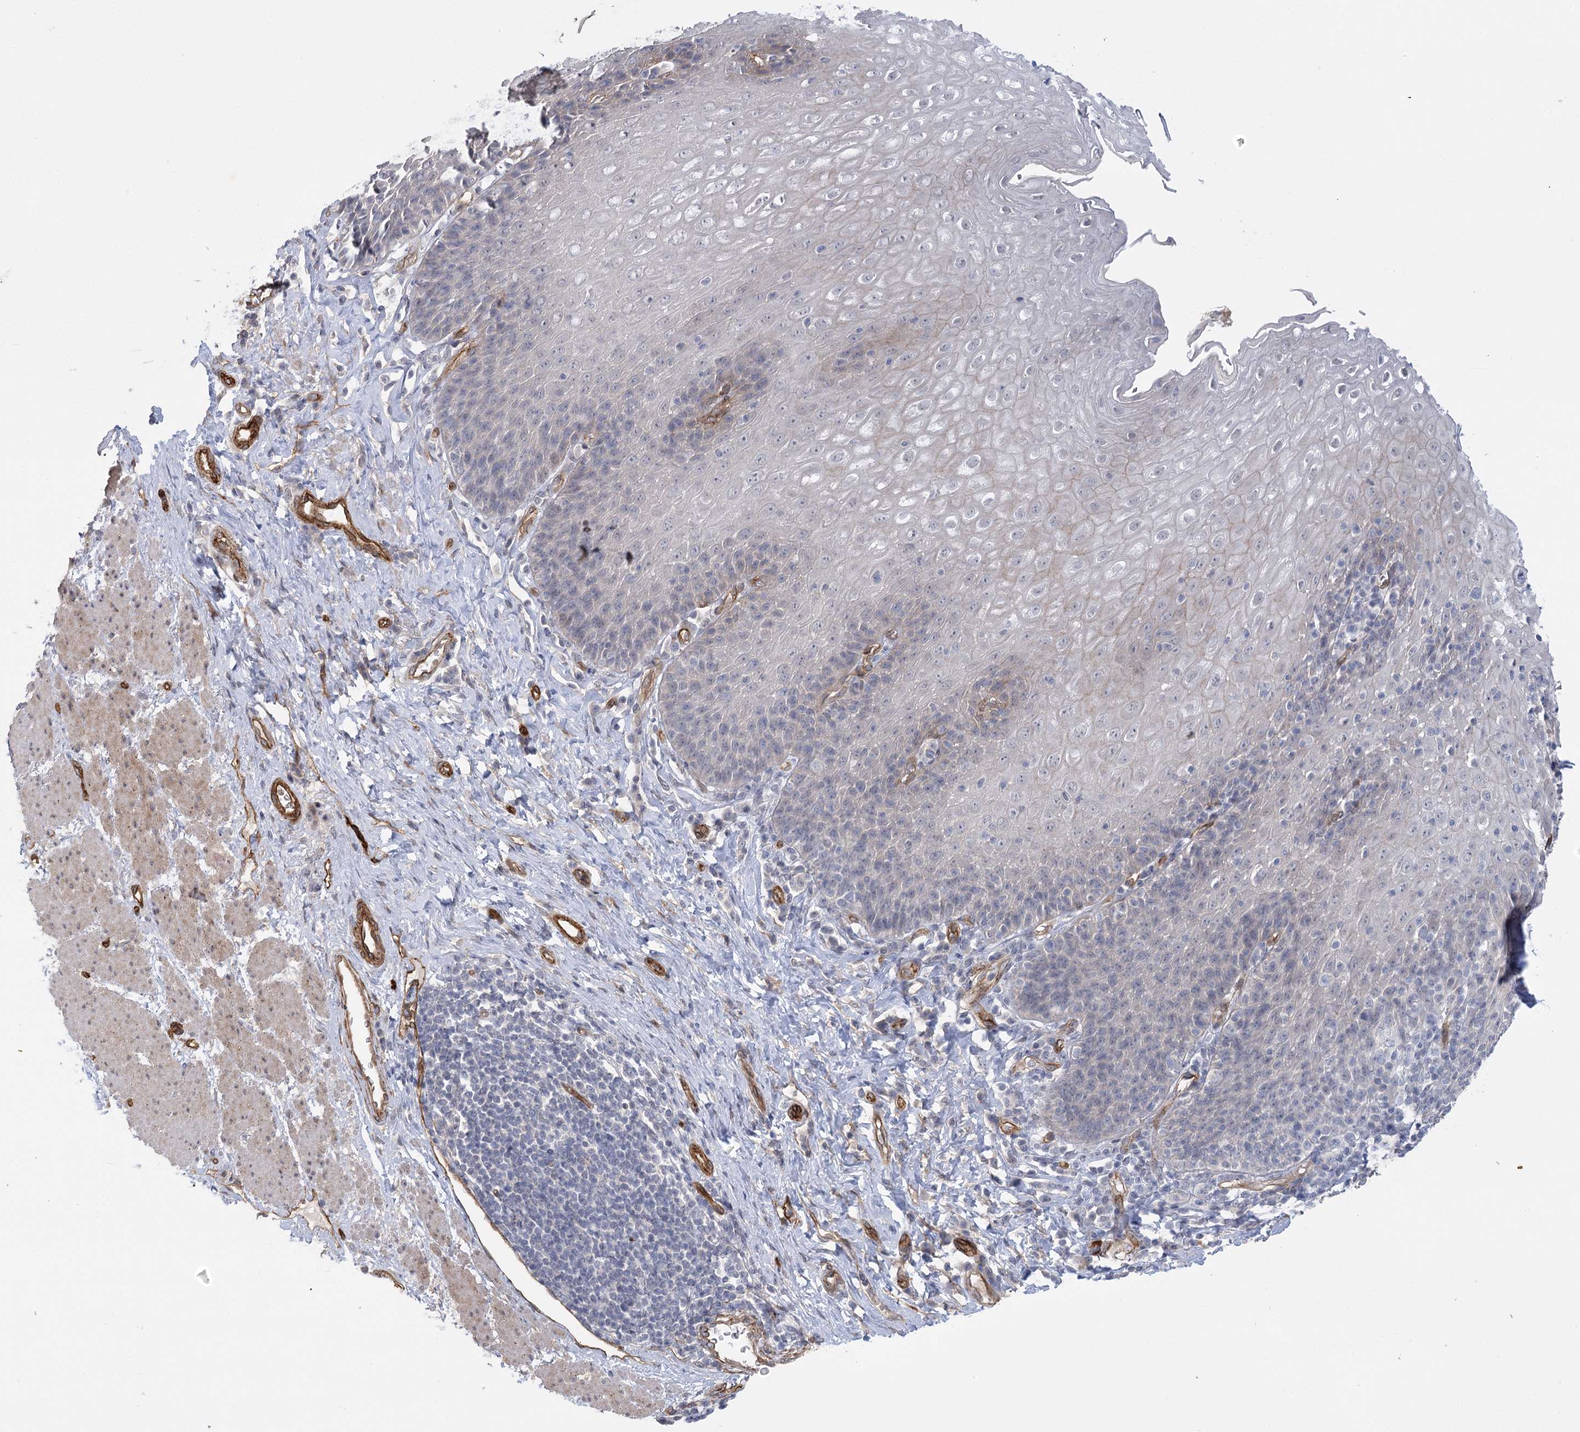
{"staining": {"intensity": "weak", "quantity": "<25%", "location": "cytoplasmic/membranous,nuclear"}, "tissue": "esophagus", "cell_type": "Squamous epithelial cells", "image_type": "normal", "snomed": [{"axis": "morphology", "description": "Normal tissue, NOS"}, {"axis": "topography", "description": "Esophagus"}], "caption": "Immunohistochemistry (IHC) histopathology image of normal esophagus stained for a protein (brown), which demonstrates no expression in squamous epithelial cells. The staining was performed using DAB to visualize the protein expression in brown, while the nuclei were stained in blue with hematoxylin (Magnification: 20x).", "gene": "AMTN", "patient": {"sex": "female", "age": 61}}